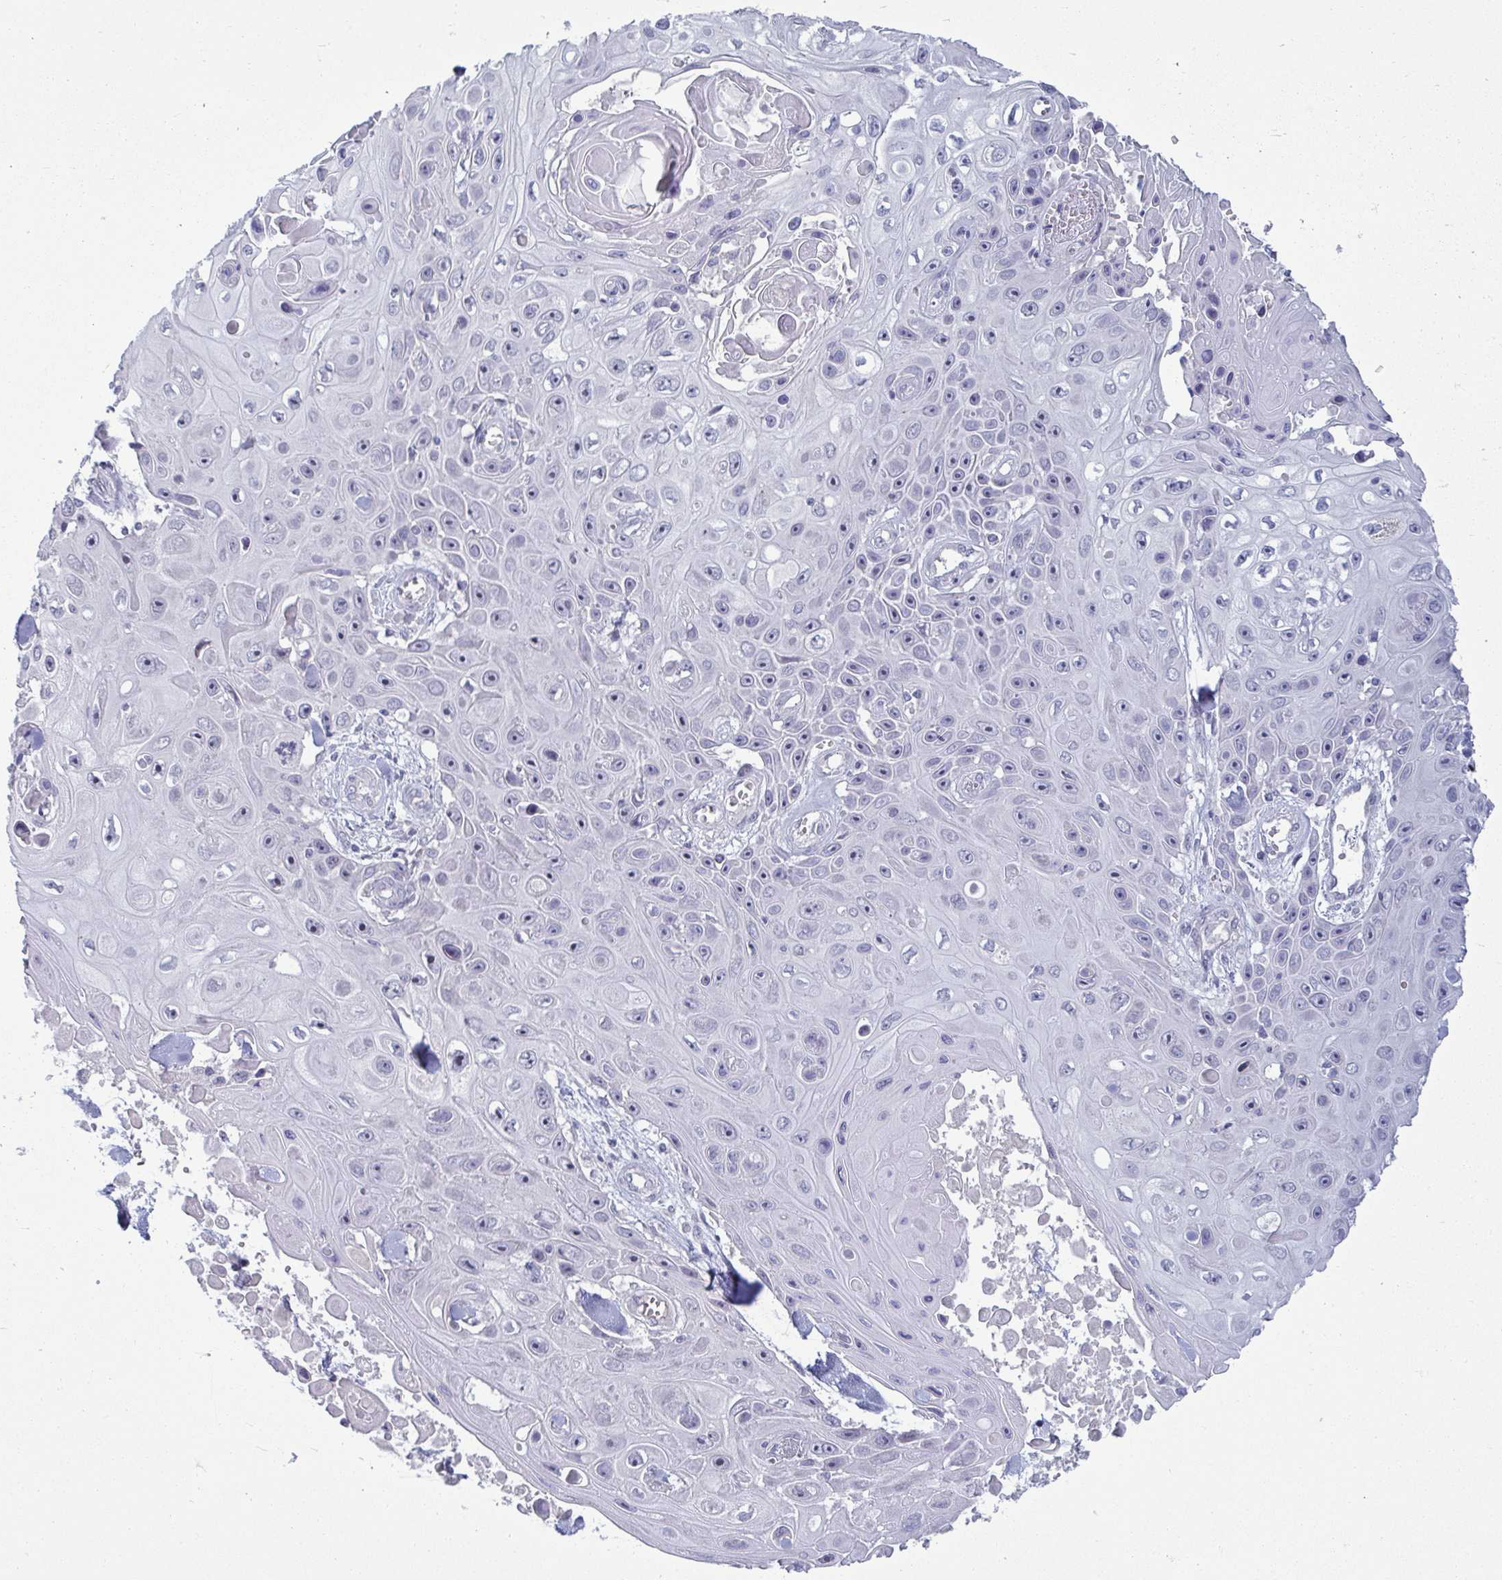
{"staining": {"intensity": "negative", "quantity": "none", "location": "none"}, "tissue": "skin cancer", "cell_type": "Tumor cells", "image_type": "cancer", "snomed": [{"axis": "morphology", "description": "Squamous cell carcinoma, NOS"}, {"axis": "topography", "description": "Skin"}], "caption": "A high-resolution histopathology image shows immunohistochemistry staining of skin cancer, which shows no significant positivity in tumor cells. The staining is performed using DAB brown chromogen with nuclei counter-stained in using hematoxylin.", "gene": "RNASEH1", "patient": {"sex": "male", "age": 82}}